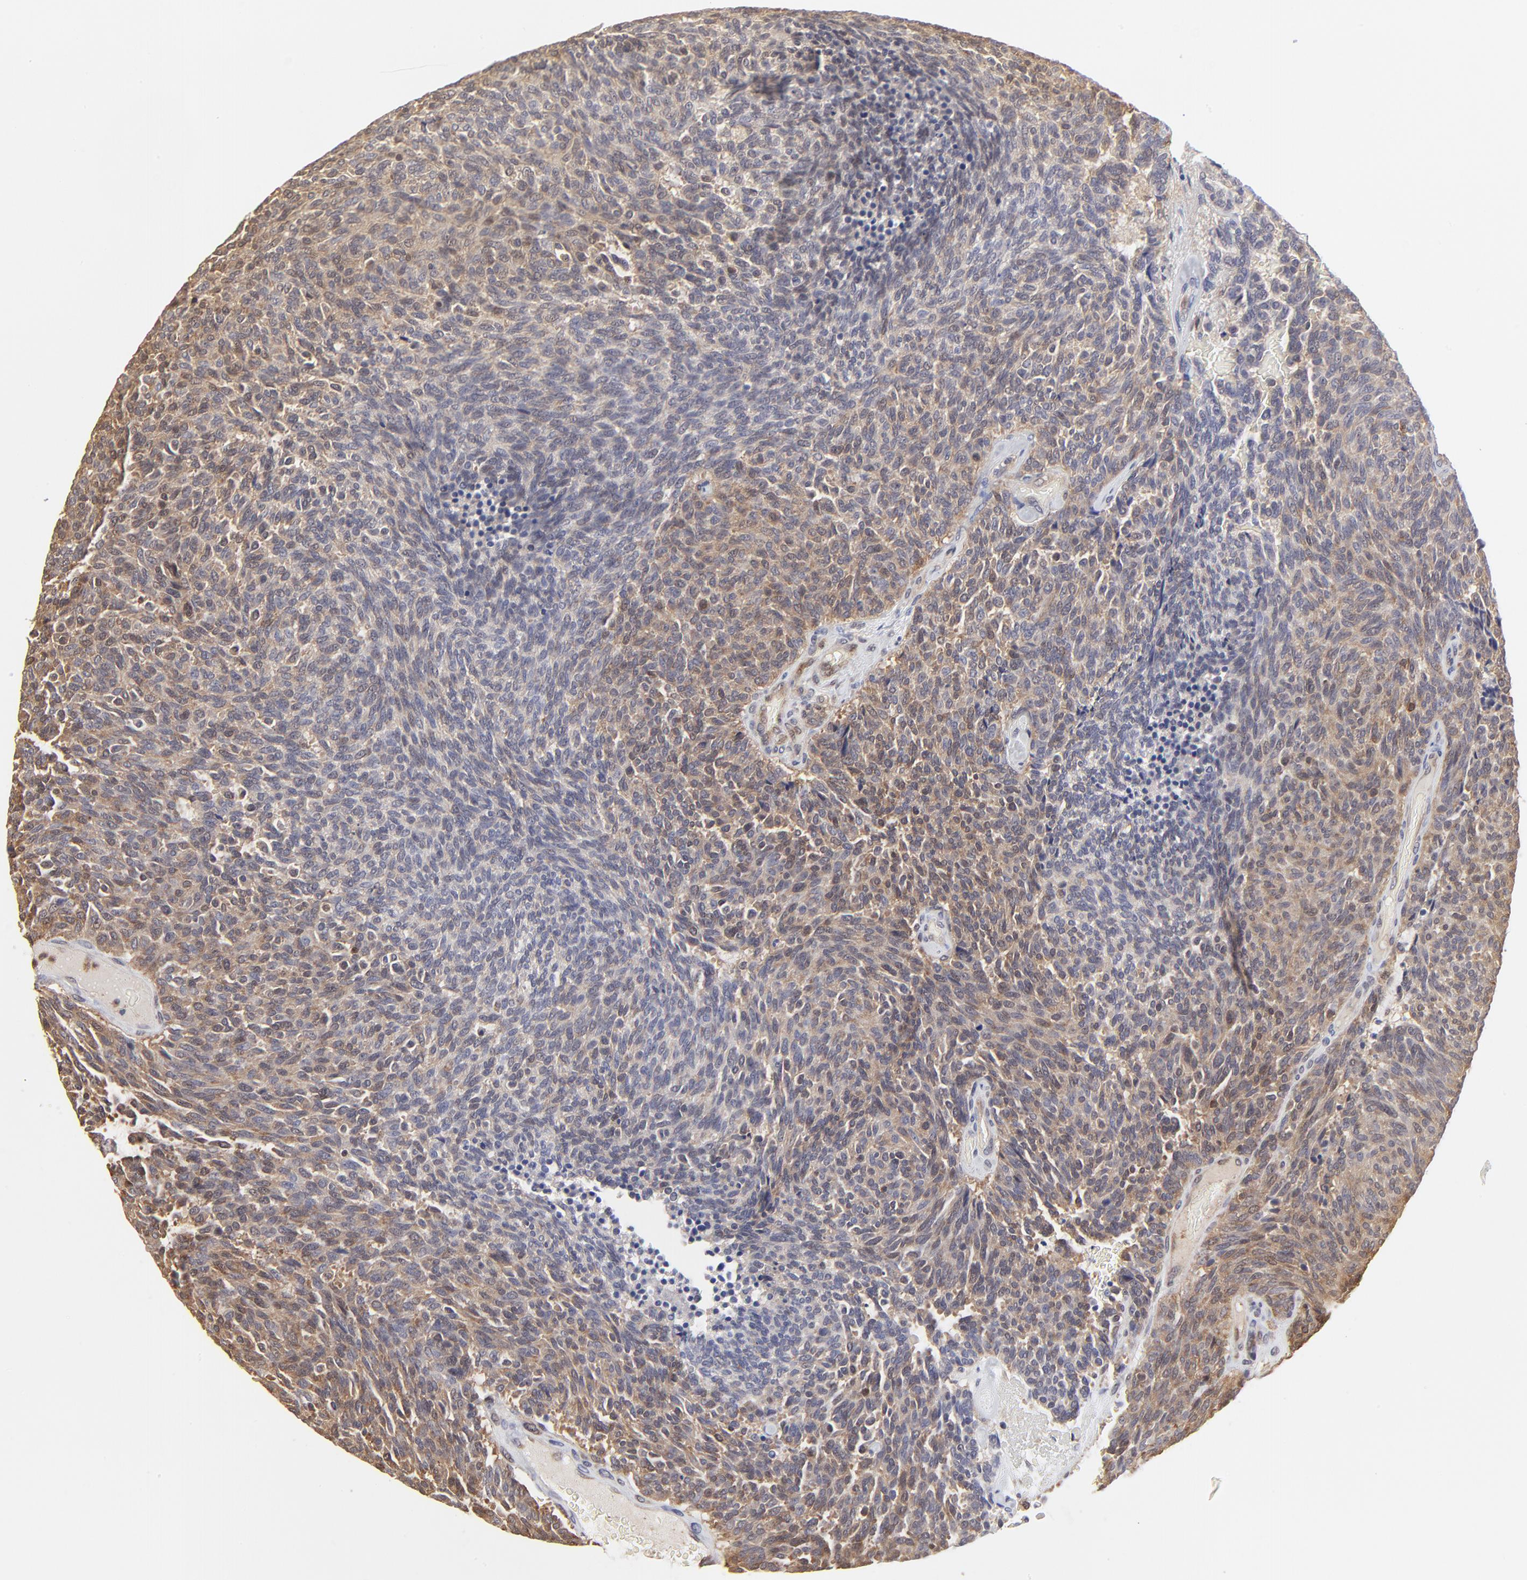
{"staining": {"intensity": "weak", "quantity": "<25%", "location": "cytoplasmic/membranous"}, "tissue": "carcinoid", "cell_type": "Tumor cells", "image_type": "cancer", "snomed": [{"axis": "morphology", "description": "Carcinoid, malignant, NOS"}, {"axis": "topography", "description": "Pancreas"}], "caption": "Photomicrograph shows no protein positivity in tumor cells of carcinoid tissue.", "gene": "CASP3", "patient": {"sex": "female", "age": 54}}